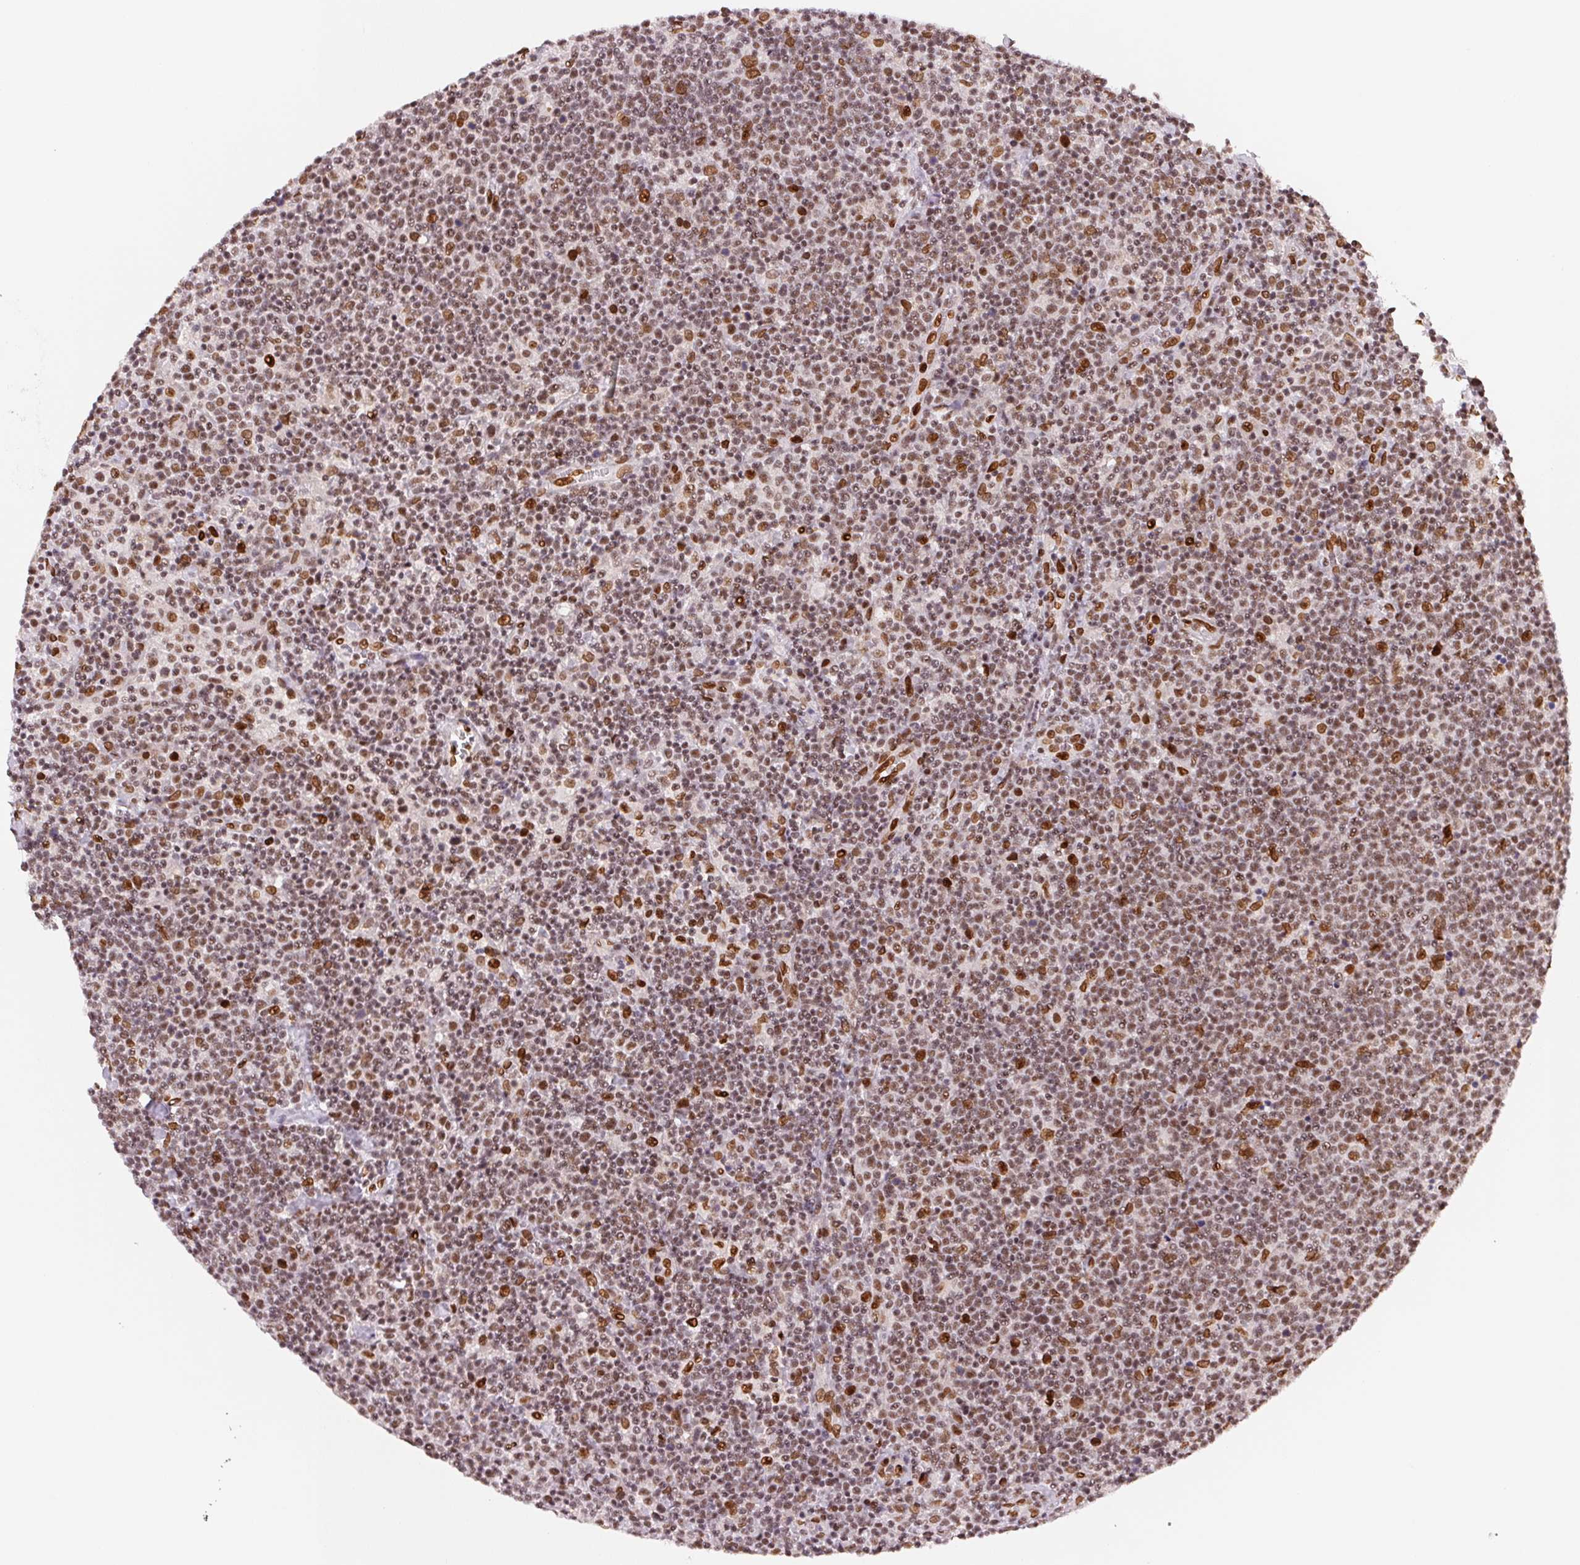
{"staining": {"intensity": "moderate", "quantity": "<25%", "location": "nuclear"}, "tissue": "lymphoma", "cell_type": "Tumor cells", "image_type": "cancer", "snomed": [{"axis": "morphology", "description": "Malignant lymphoma, non-Hodgkin's type, High grade"}, {"axis": "topography", "description": "Lymph node"}], "caption": "Immunohistochemical staining of human high-grade malignant lymphoma, non-Hodgkin's type demonstrates moderate nuclear protein positivity in about <25% of tumor cells.", "gene": "SAP30BP", "patient": {"sex": "male", "age": 61}}